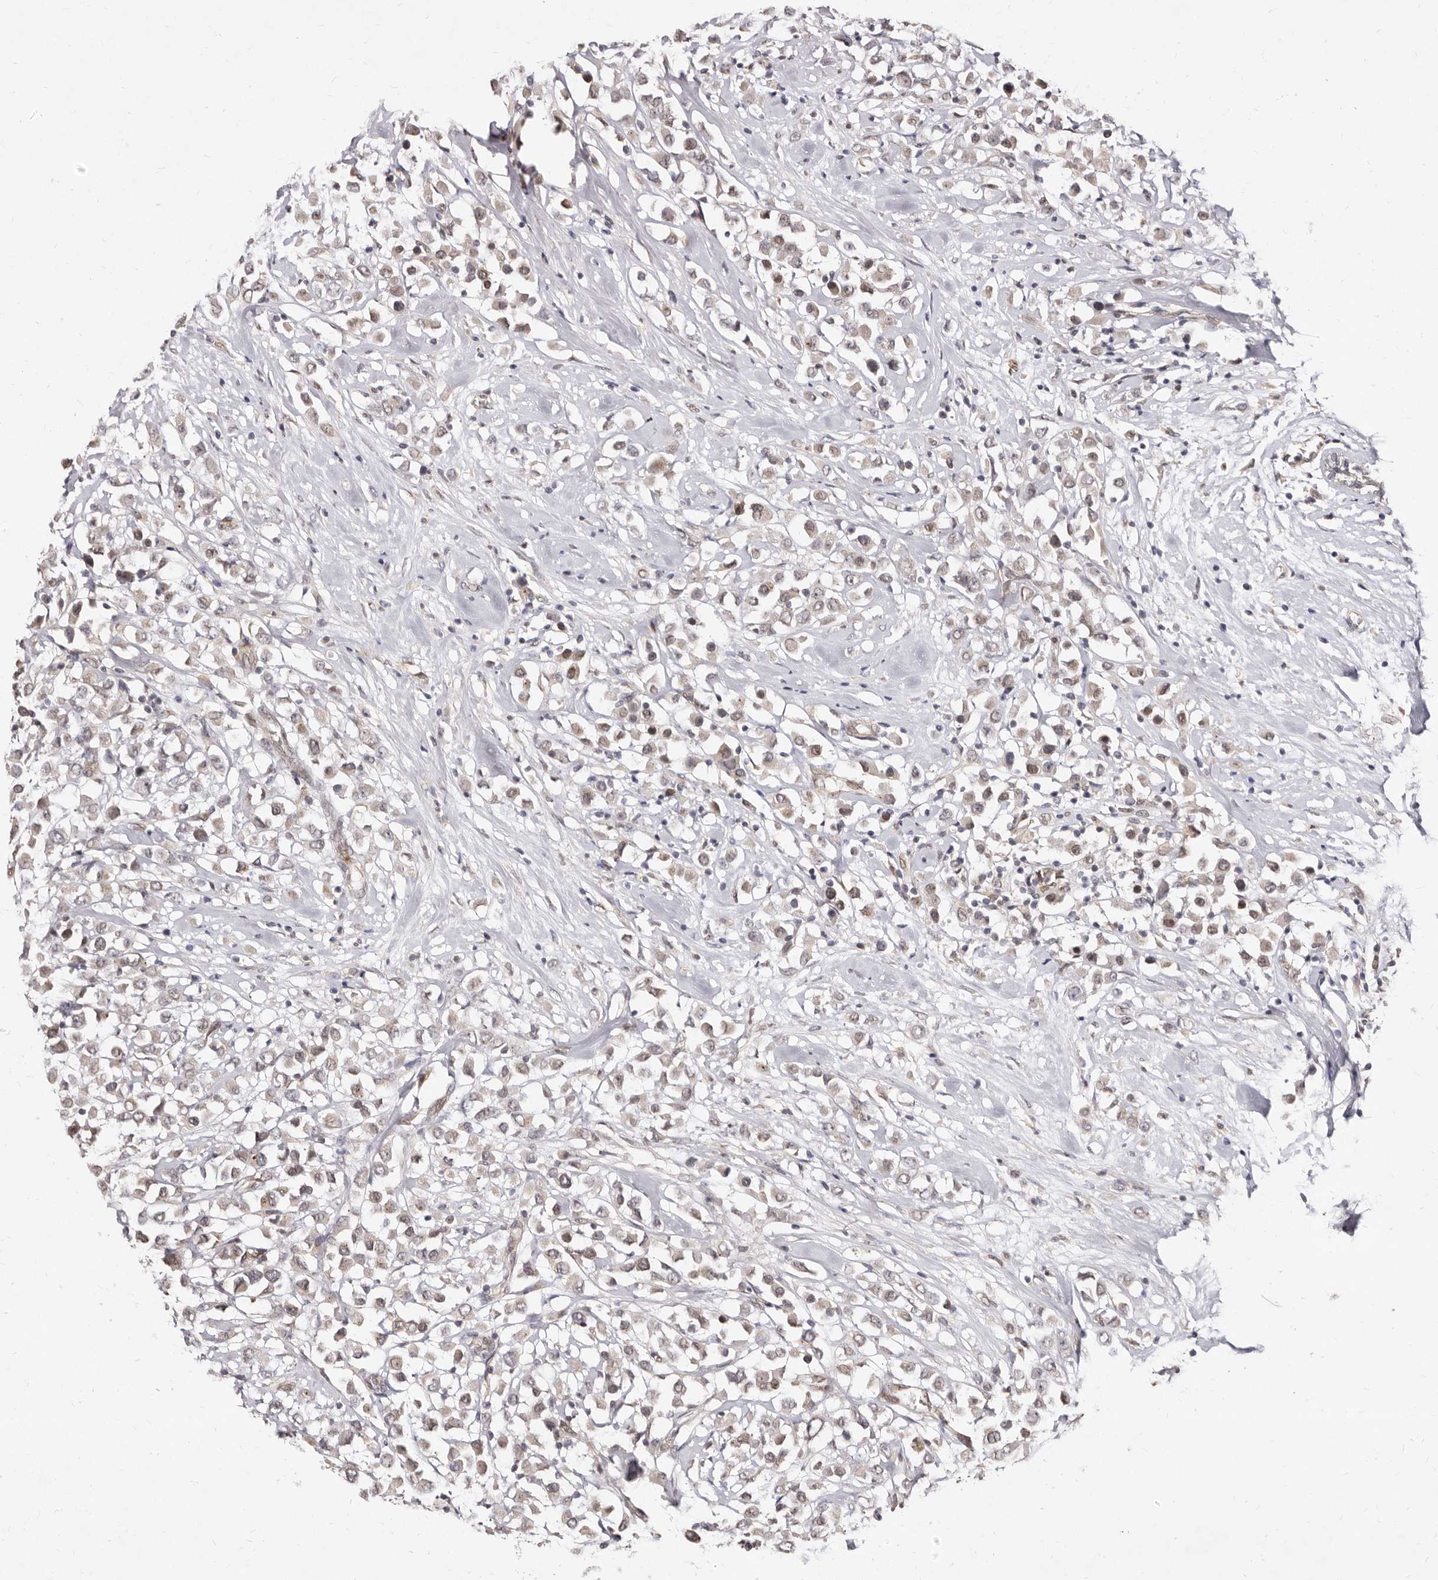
{"staining": {"intensity": "weak", "quantity": ">75%", "location": "nuclear"}, "tissue": "breast cancer", "cell_type": "Tumor cells", "image_type": "cancer", "snomed": [{"axis": "morphology", "description": "Duct carcinoma"}, {"axis": "topography", "description": "Breast"}], "caption": "Invasive ductal carcinoma (breast) stained for a protein demonstrates weak nuclear positivity in tumor cells. (DAB (3,3'-diaminobenzidine) IHC with brightfield microscopy, high magnification).", "gene": "LCORL", "patient": {"sex": "female", "age": 61}}